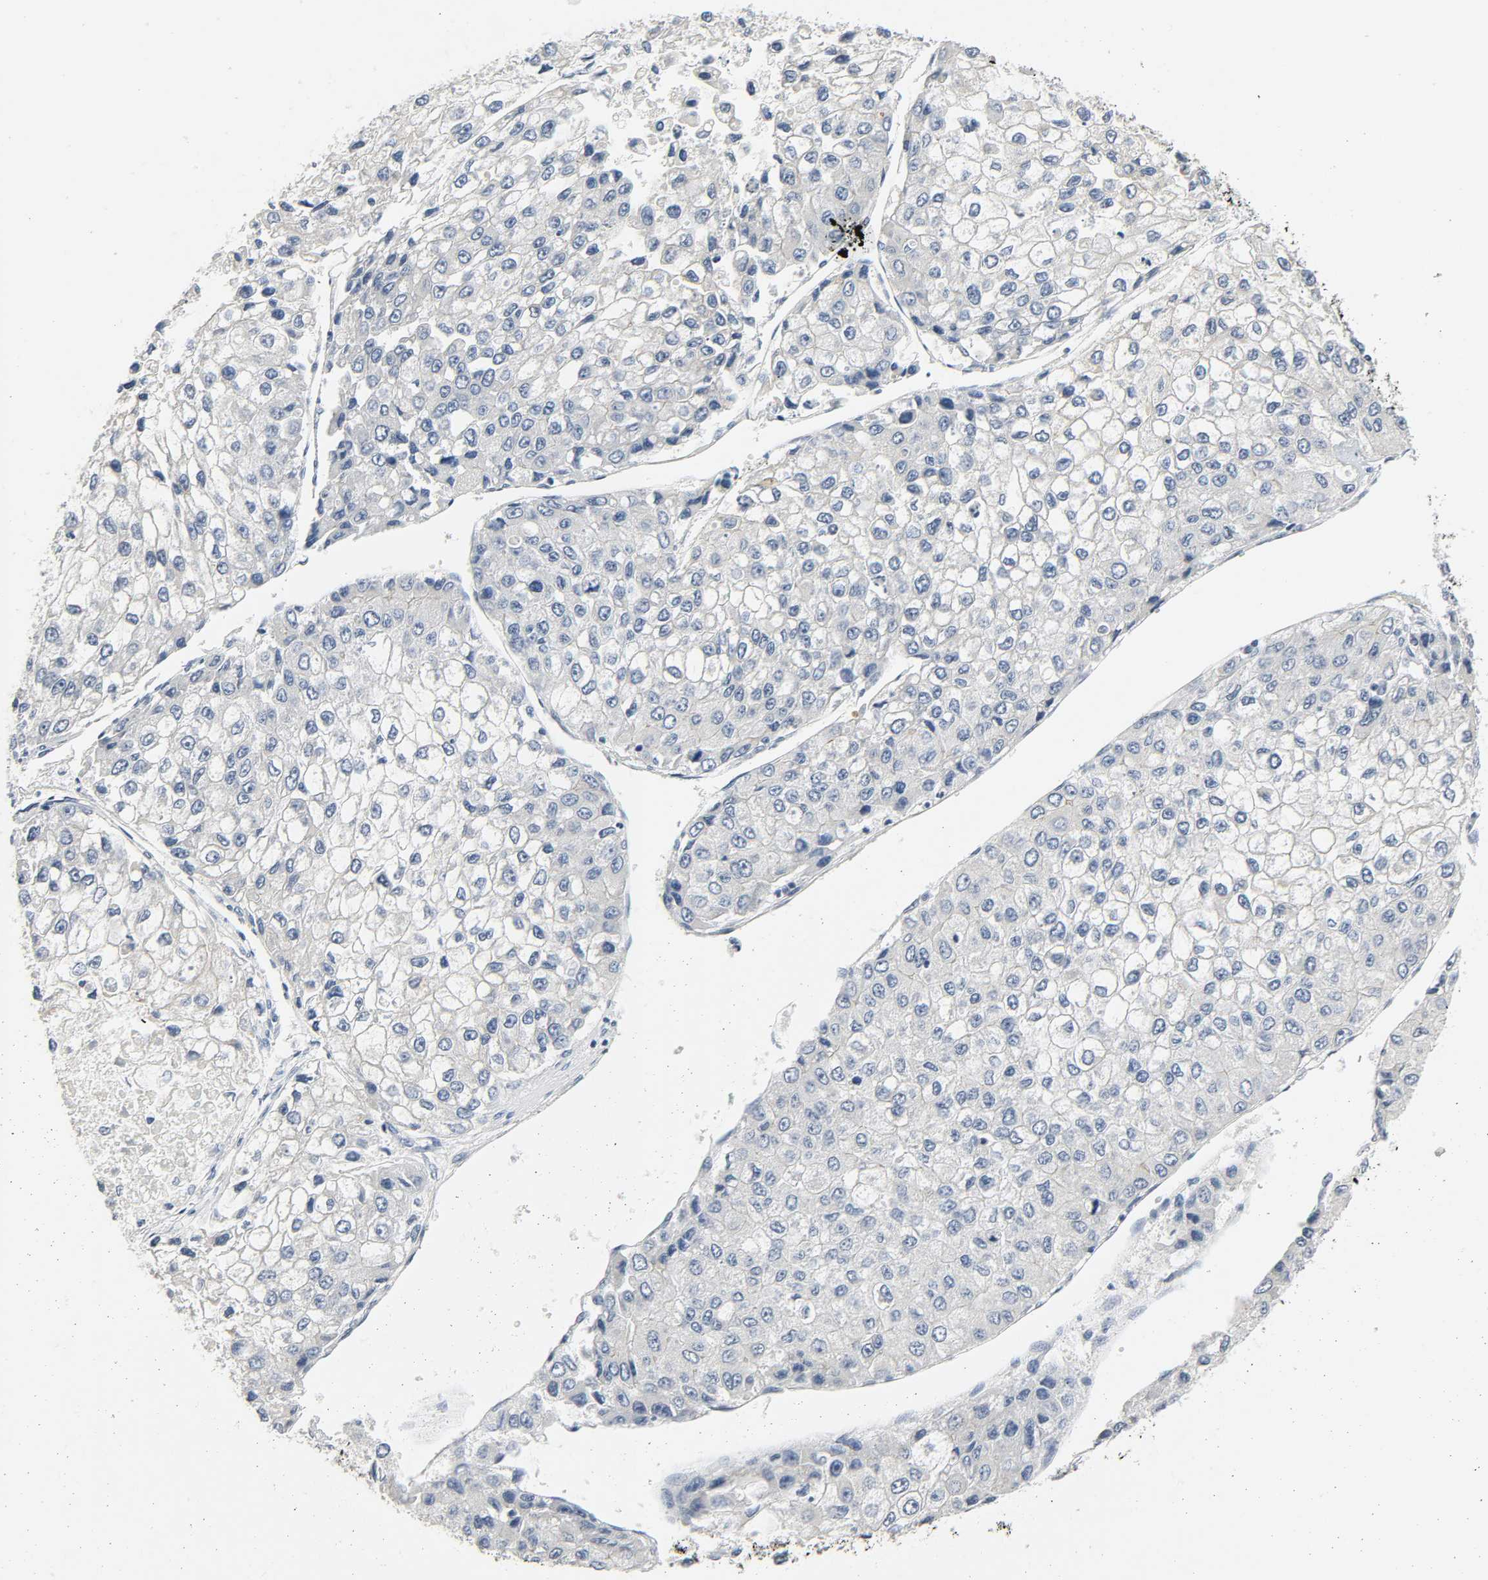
{"staining": {"intensity": "negative", "quantity": "none", "location": "none"}, "tissue": "liver cancer", "cell_type": "Tumor cells", "image_type": "cancer", "snomed": [{"axis": "morphology", "description": "Carcinoma, Hepatocellular, NOS"}, {"axis": "topography", "description": "Liver"}], "caption": "The image exhibits no significant positivity in tumor cells of liver cancer. (DAB (3,3'-diaminobenzidine) immunohistochemistry visualized using brightfield microscopy, high magnification).", "gene": "LIMCH1", "patient": {"sex": "female", "age": 66}}